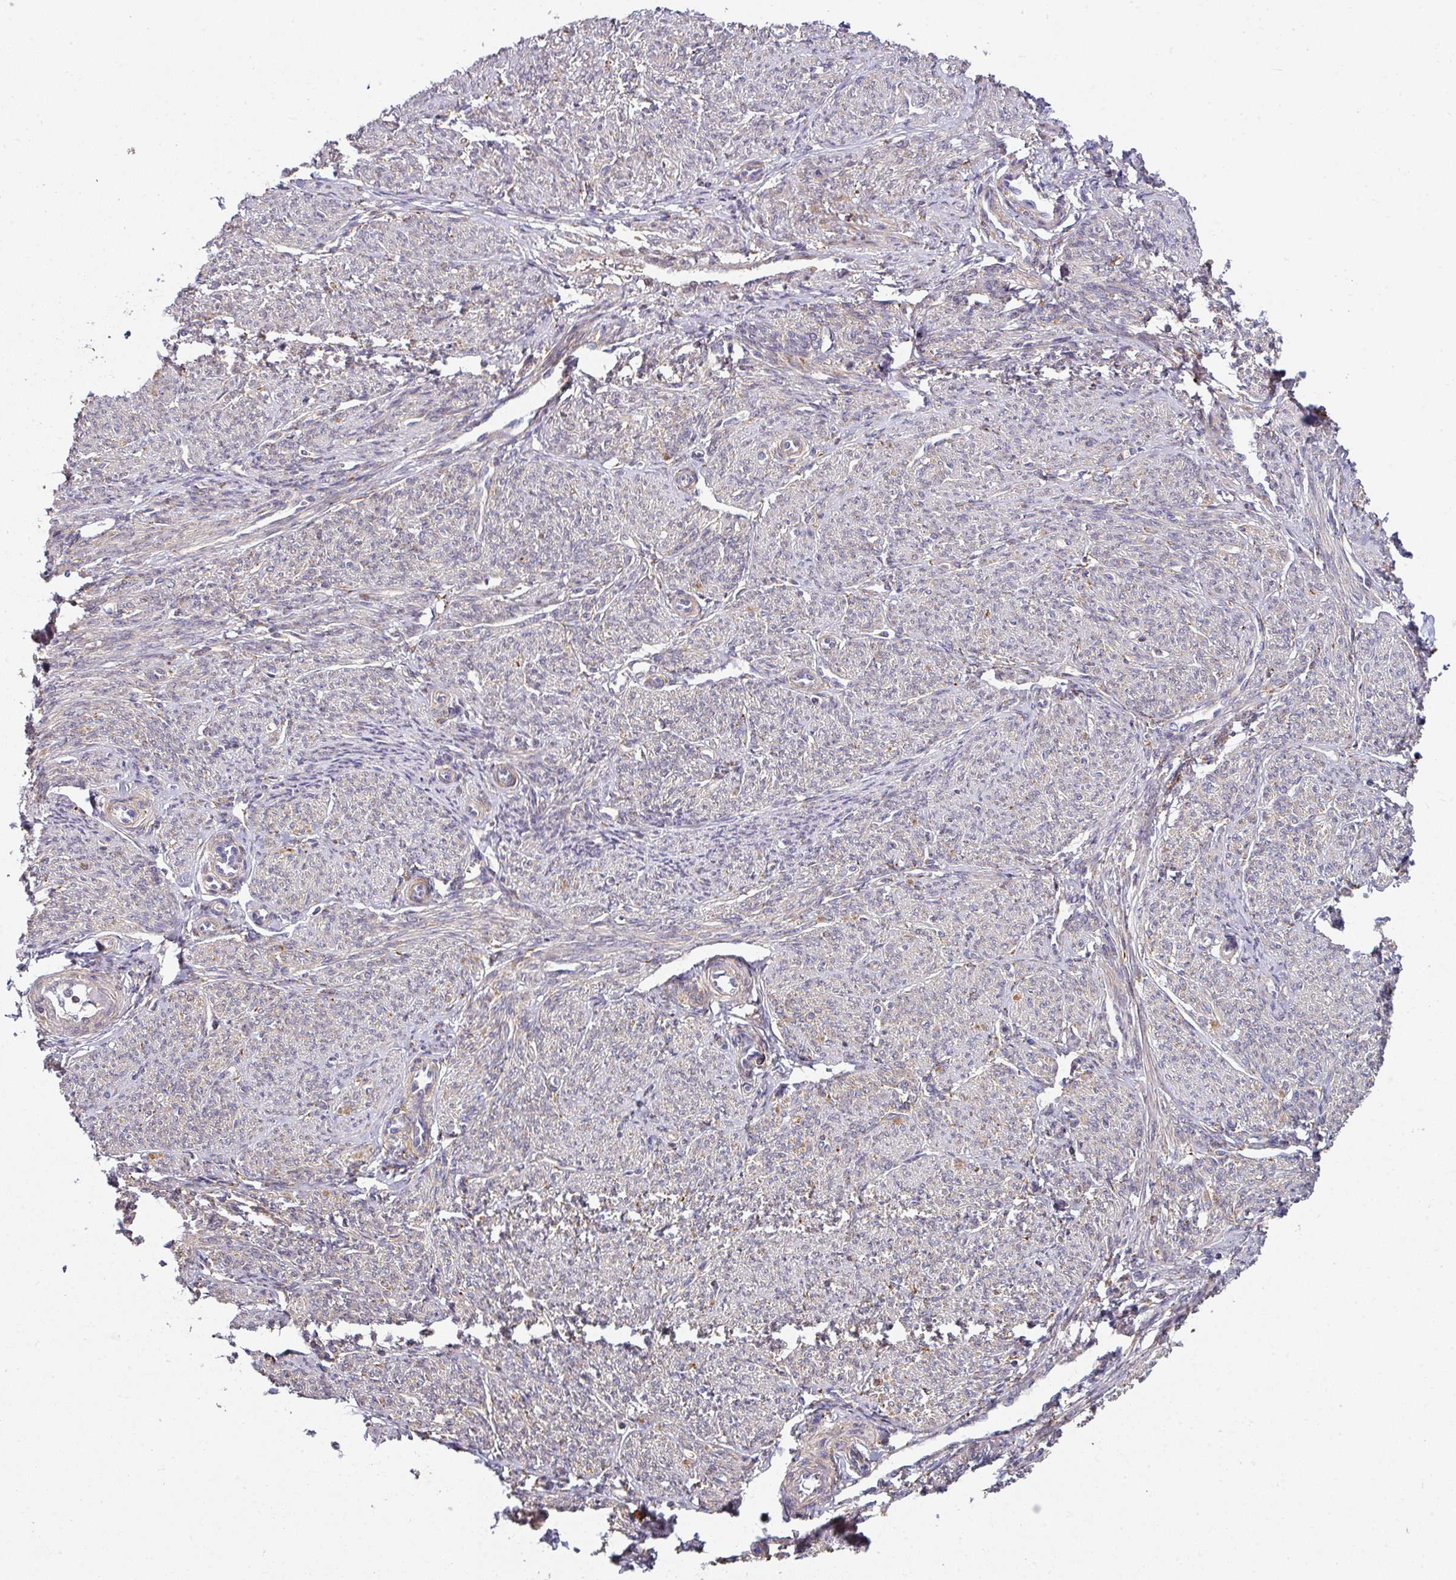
{"staining": {"intensity": "strong", "quantity": "25%-75%", "location": "cytoplasmic/membranous"}, "tissue": "smooth muscle", "cell_type": "Smooth muscle cells", "image_type": "normal", "snomed": [{"axis": "morphology", "description": "Normal tissue, NOS"}, {"axis": "topography", "description": "Smooth muscle"}], "caption": "A photomicrograph showing strong cytoplasmic/membranous positivity in about 25%-75% of smooth muscle cells in normal smooth muscle, as visualized by brown immunohistochemical staining.", "gene": "ZNF268", "patient": {"sex": "female", "age": 65}}